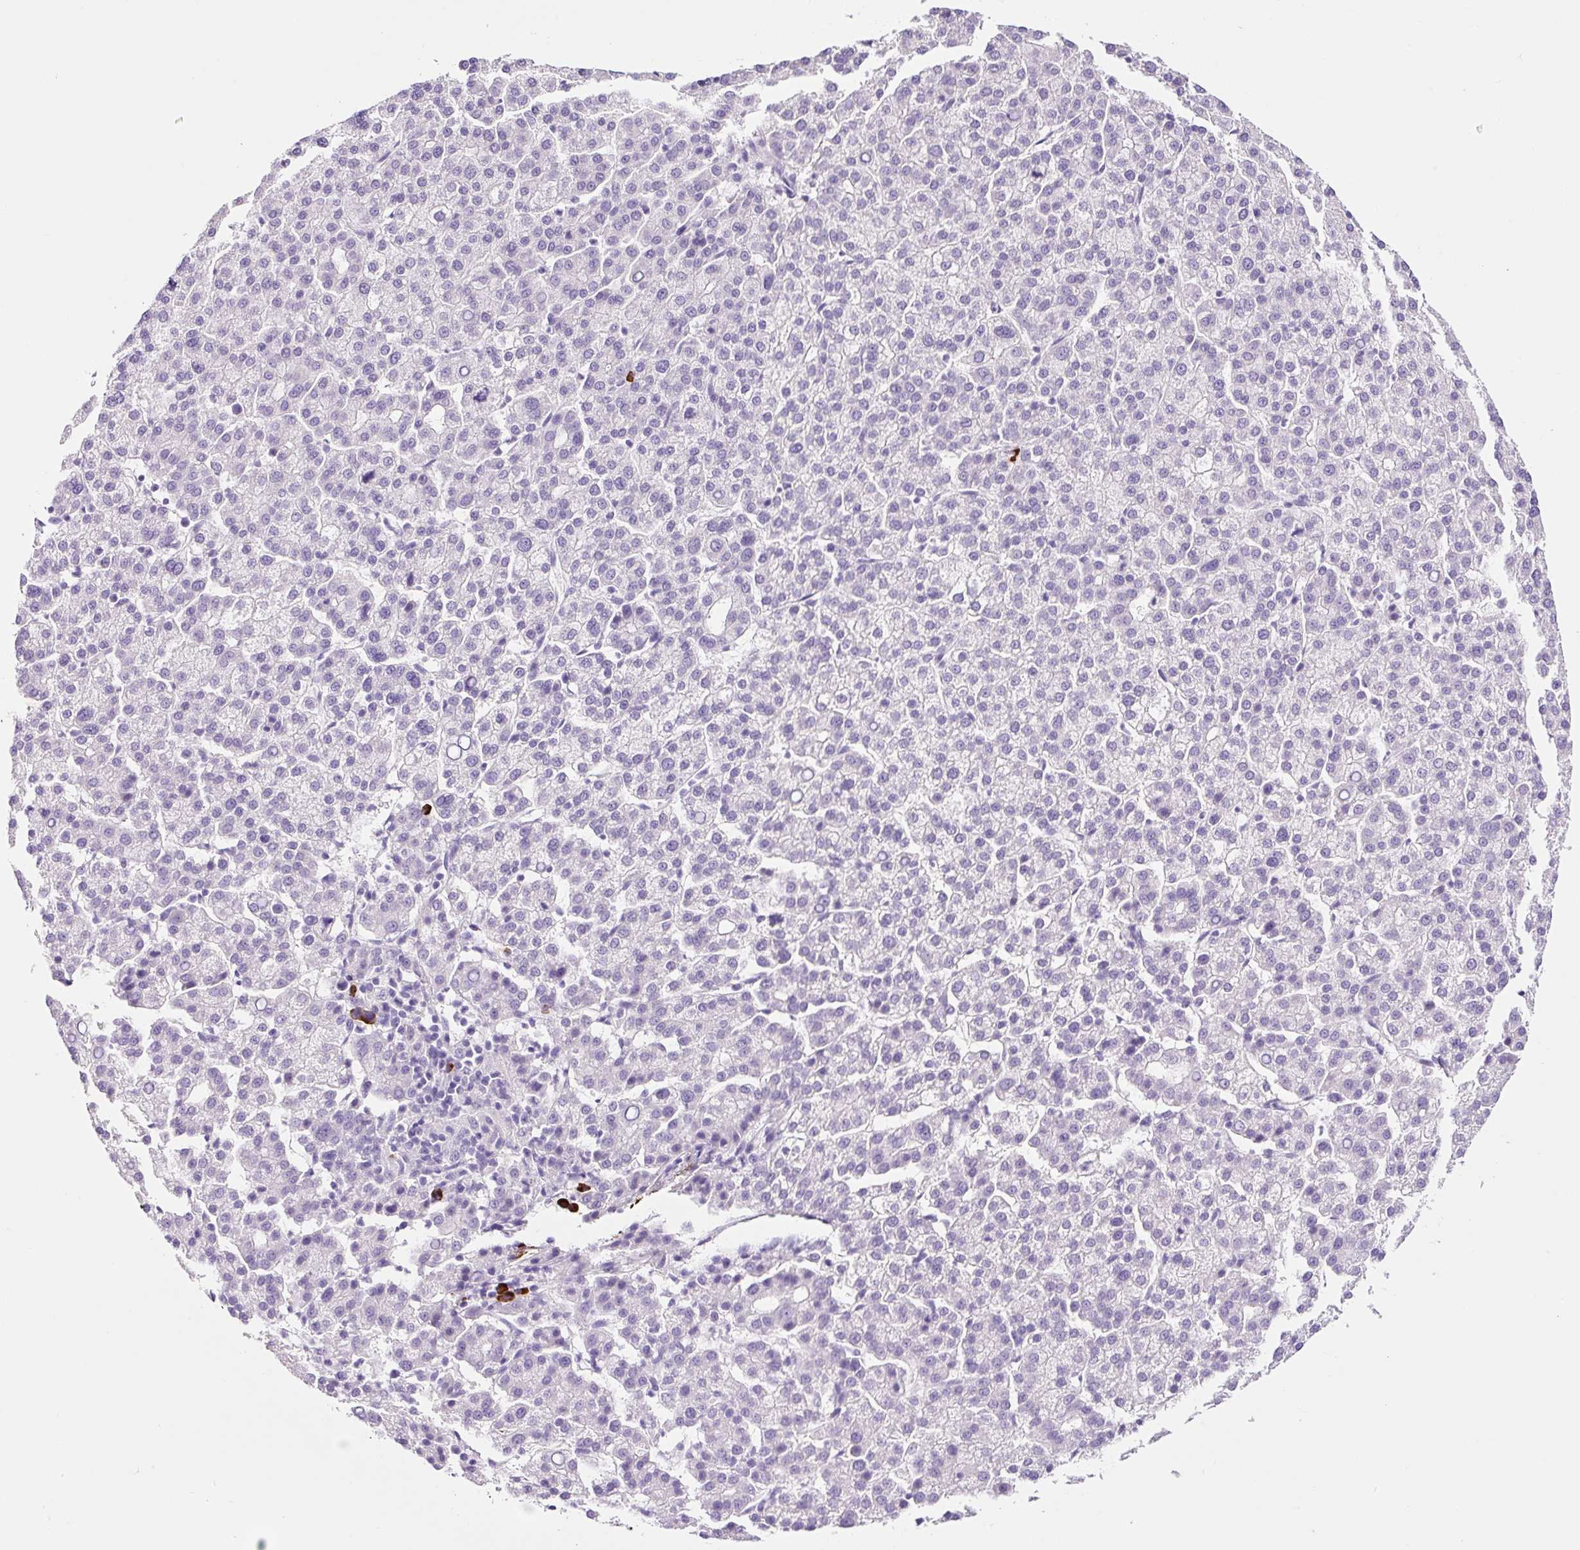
{"staining": {"intensity": "negative", "quantity": "none", "location": "none"}, "tissue": "liver cancer", "cell_type": "Tumor cells", "image_type": "cancer", "snomed": [{"axis": "morphology", "description": "Carcinoma, Hepatocellular, NOS"}, {"axis": "topography", "description": "Liver"}], "caption": "This is an immunohistochemistry (IHC) histopathology image of human liver cancer. There is no positivity in tumor cells.", "gene": "RNF212B", "patient": {"sex": "female", "age": 58}}